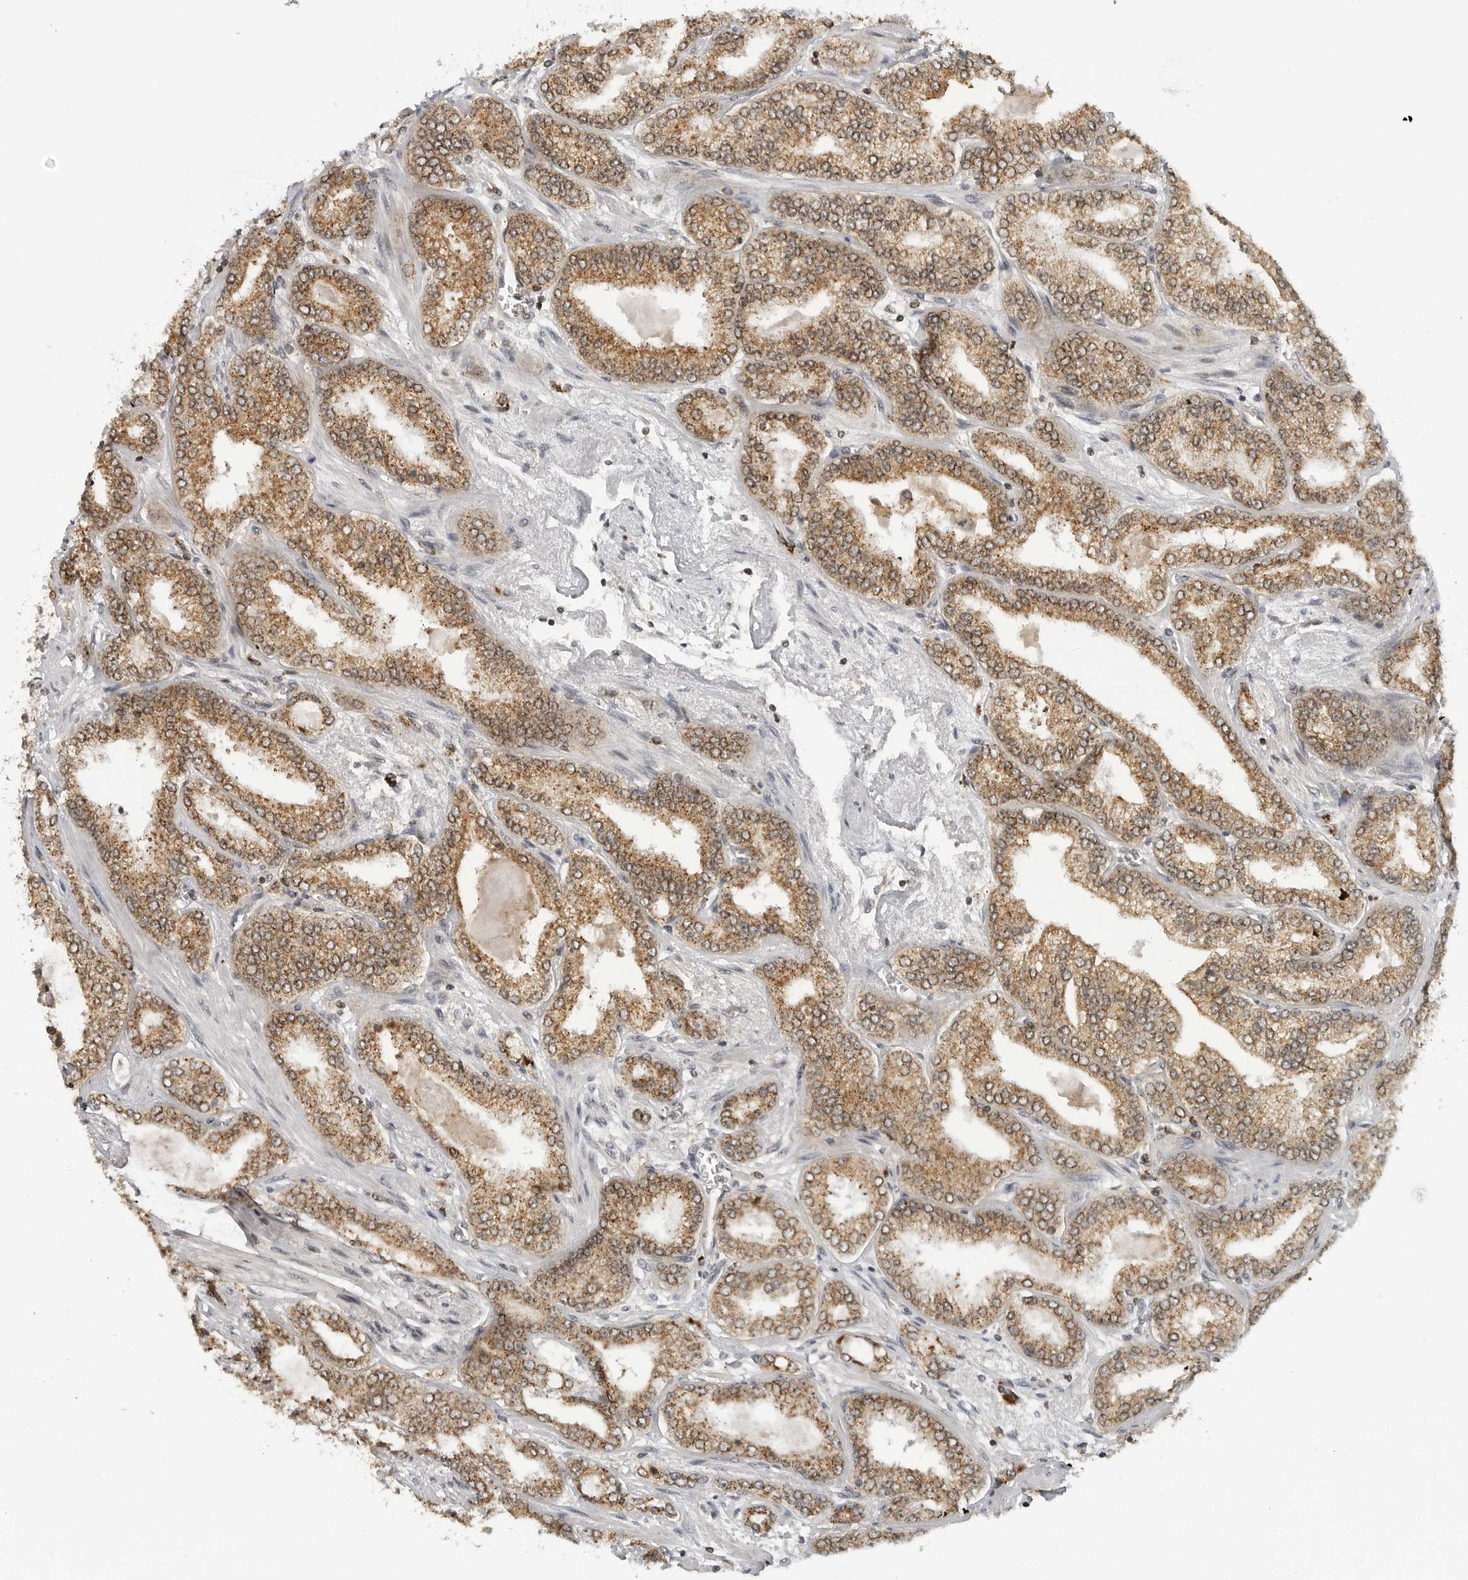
{"staining": {"intensity": "moderate", "quantity": ">75%", "location": "cytoplasmic/membranous"}, "tissue": "prostate cancer", "cell_type": "Tumor cells", "image_type": "cancer", "snomed": [{"axis": "morphology", "description": "Adenocarcinoma, High grade"}, {"axis": "topography", "description": "Prostate"}], "caption": "The immunohistochemical stain shows moderate cytoplasmic/membranous expression in tumor cells of high-grade adenocarcinoma (prostate) tissue. The staining was performed using DAB (3,3'-diaminobenzidine), with brown indicating positive protein expression. Nuclei are stained blue with hematoxylin.", "gene": "COPA", "patient": {"sex": "male", "age": 71}}